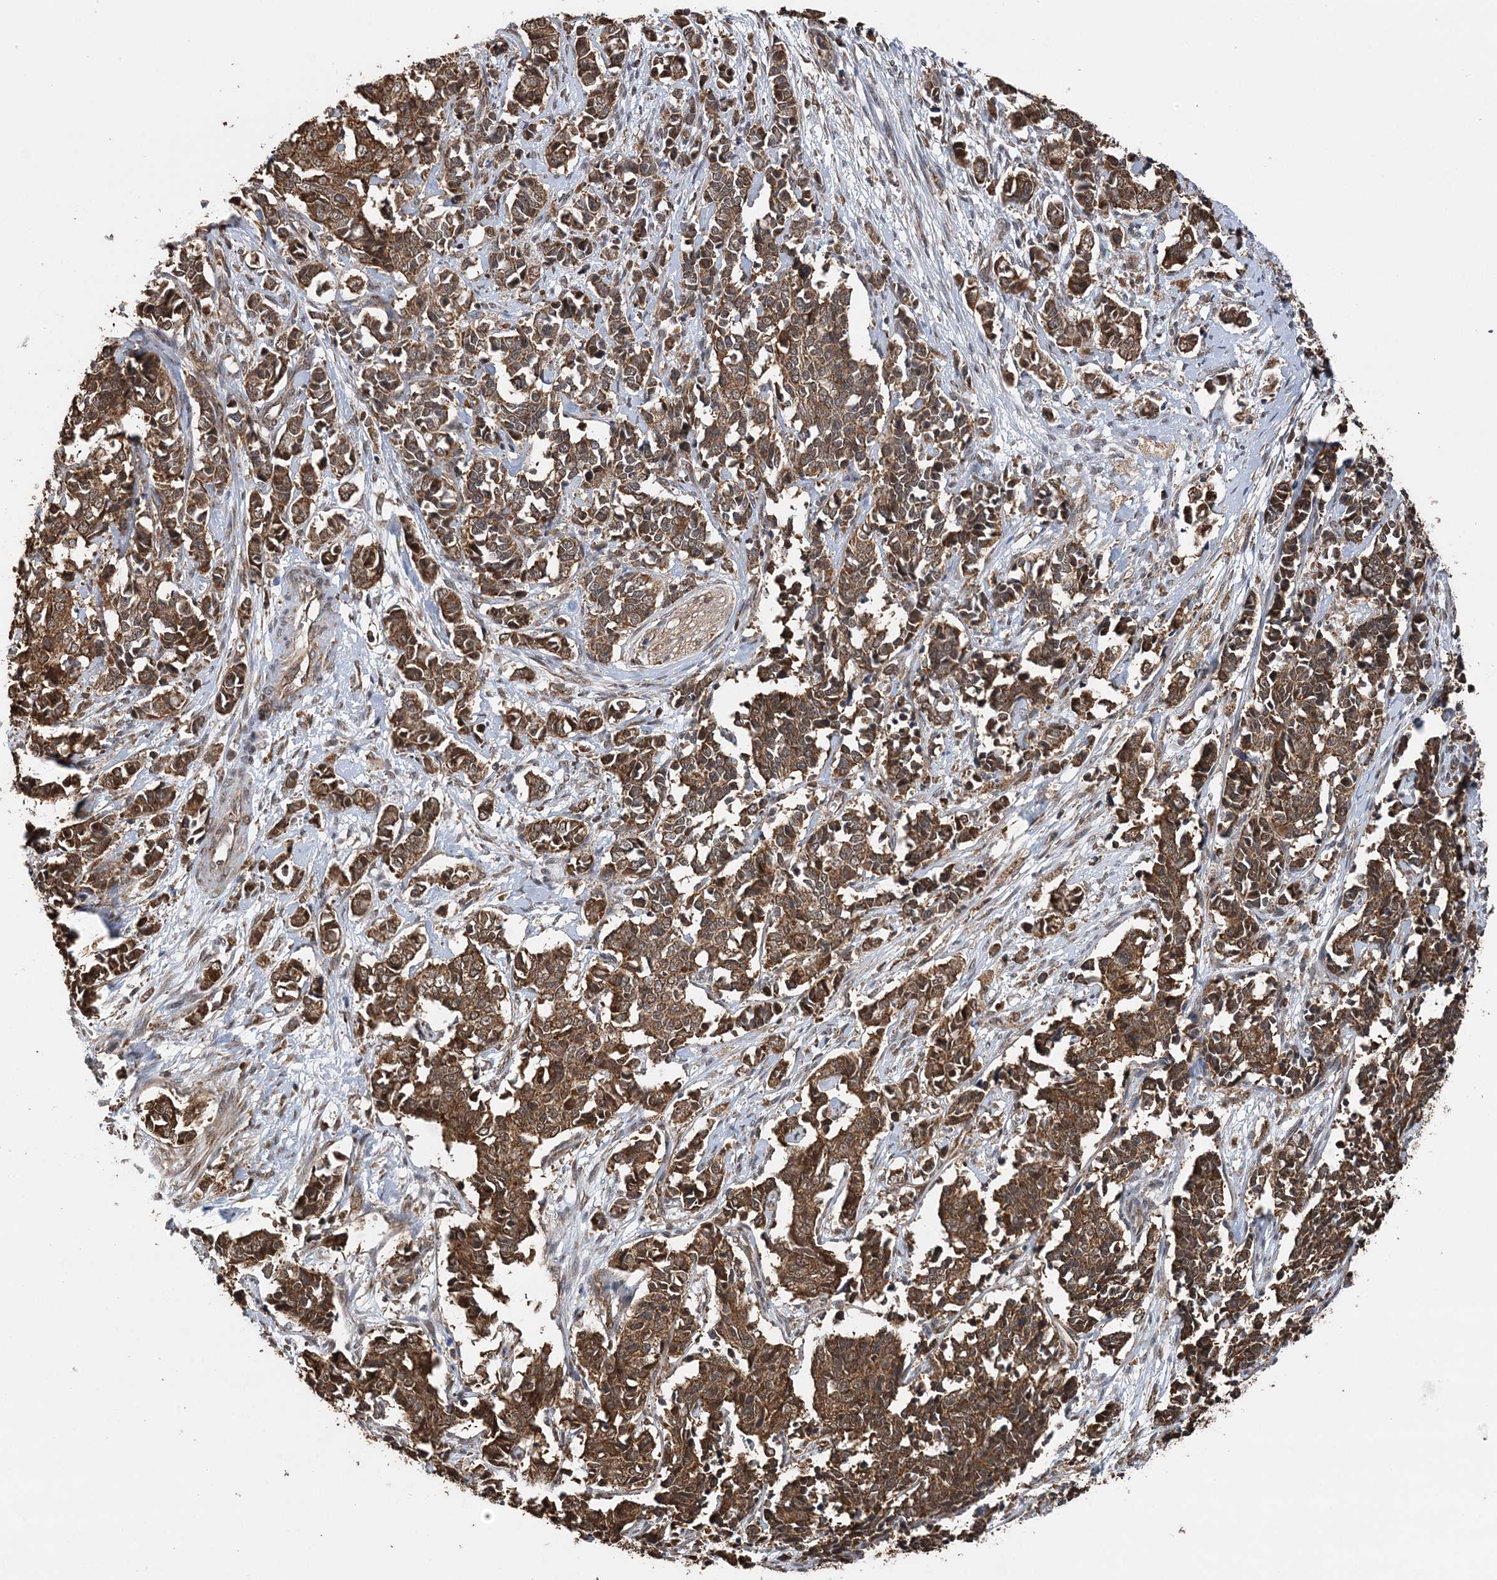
{"staining": {"intensity": "strong", "quantity": ">75%", "location": "cytoplasmic/membranous"}, "tissue": "cervical cancer", "cell_type": "Tumor cells", "image_type": "cancer", "snomed": [{"axis": "morphology", "description": "Normal tissue, NOS"}, {"axis": "morphology", "description": "Squamous cell carcinoma, NOS"}, {"axis": "topography", "description": "Cervix"}], "caption": "Immunohistochemical staining of squamous cell carcinoma (cervical) demonstrates high levels of strong cytoplasmic/membranous expression in about >75% of tumor cells.", "gene": "PCBP1", "patient": {"sex": "female", "age": 35}}